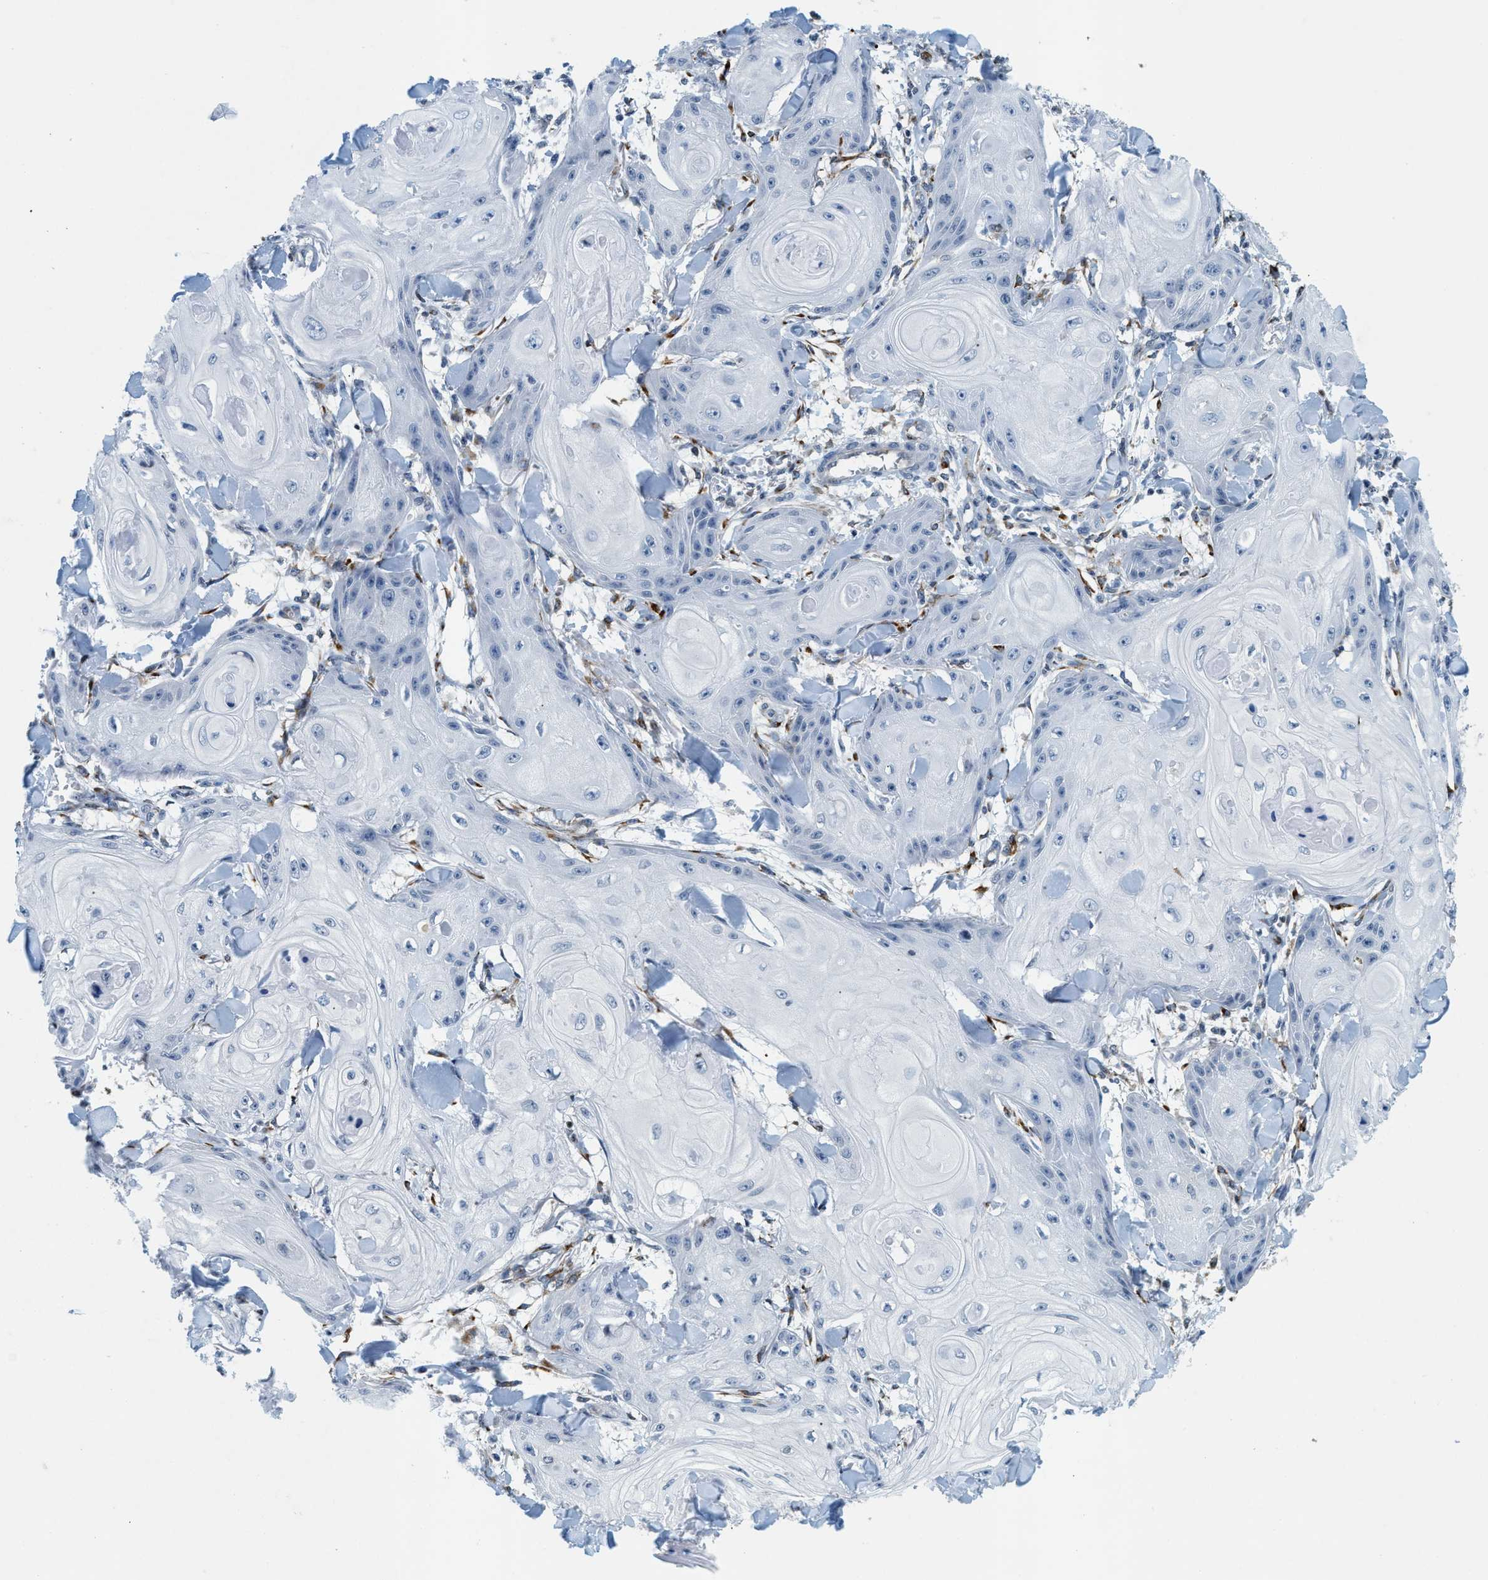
{"staining": {"intensity": "negative", "quantity": "none", "location": "none"}, "tissue": "skin cancer", "cell_type": "Tumor cells", "image_type": "cancer", "snomed": [{"axis": "morphology", "description": "Squamous cell carcinoma, NOS"}, {"axis": "topography", "description": "Skin"}], "caption": "Immunohistochemistry (IHC) of skin cancer (squamous cell carcinoma) demonstrates no staining in tumor cells.", "gene": "UVRAG", "patient": {"sex": "male", "age": 74}}